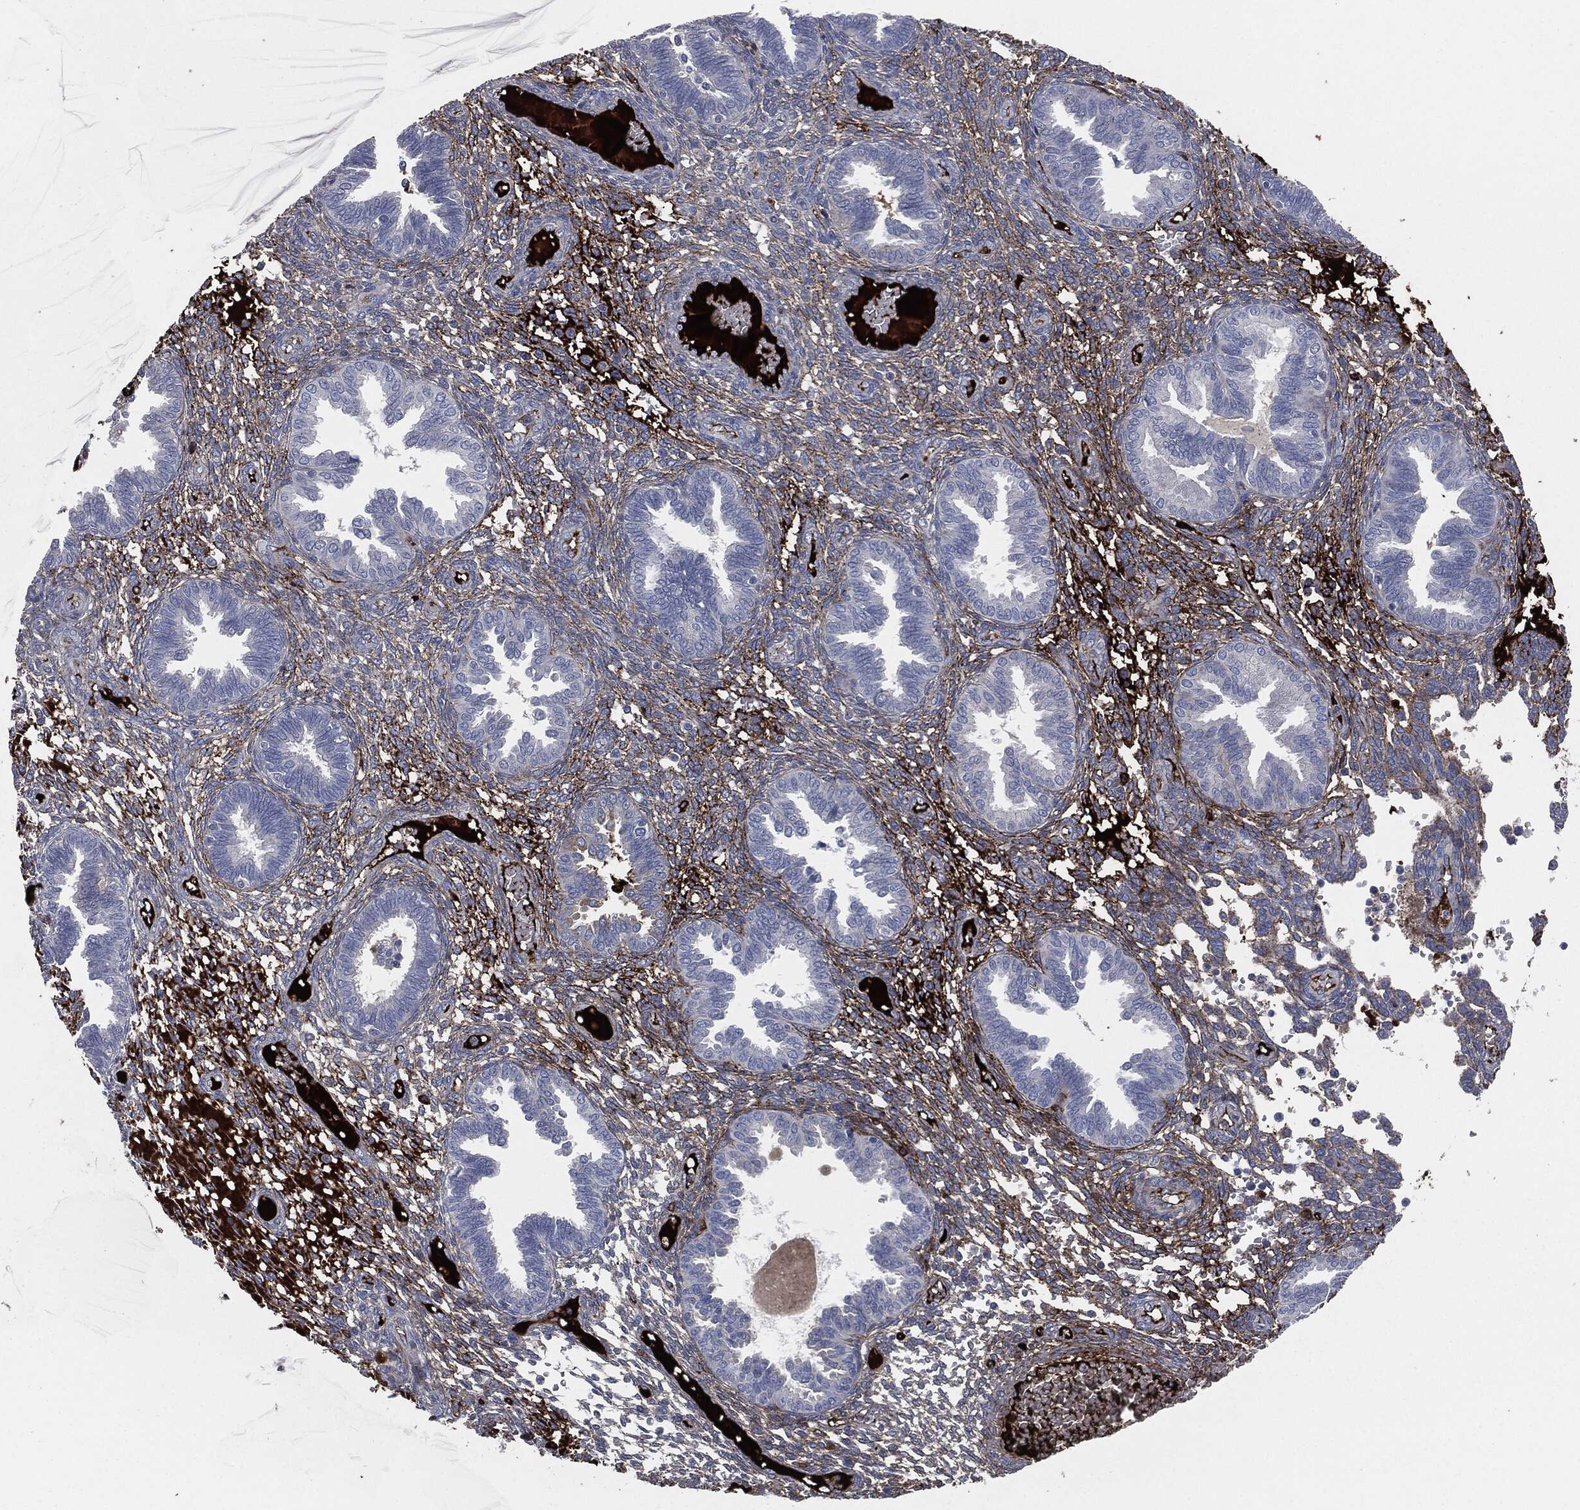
{"staining": {"intensity": "moderate", "quantity": "<25%", "location": "cytoplasmic/membranous"}, "tissue": "endometrium", "cell_type": "Cells in endometrial stroma", "image_type": "normal", "snomed": [{"axis": "morphology", "description": "Normal tissue, NOS"}, {"axis": "topography", "description": "Endometrium"}], "caption": "Human endometrium stained with a brown dye exhibits moderate cytoplasmic/membranous positive positivity in approximately <25% of cells in endometrial stroma.", "gene": "APOB", "patient": {"sex": "female", "age": 42}}